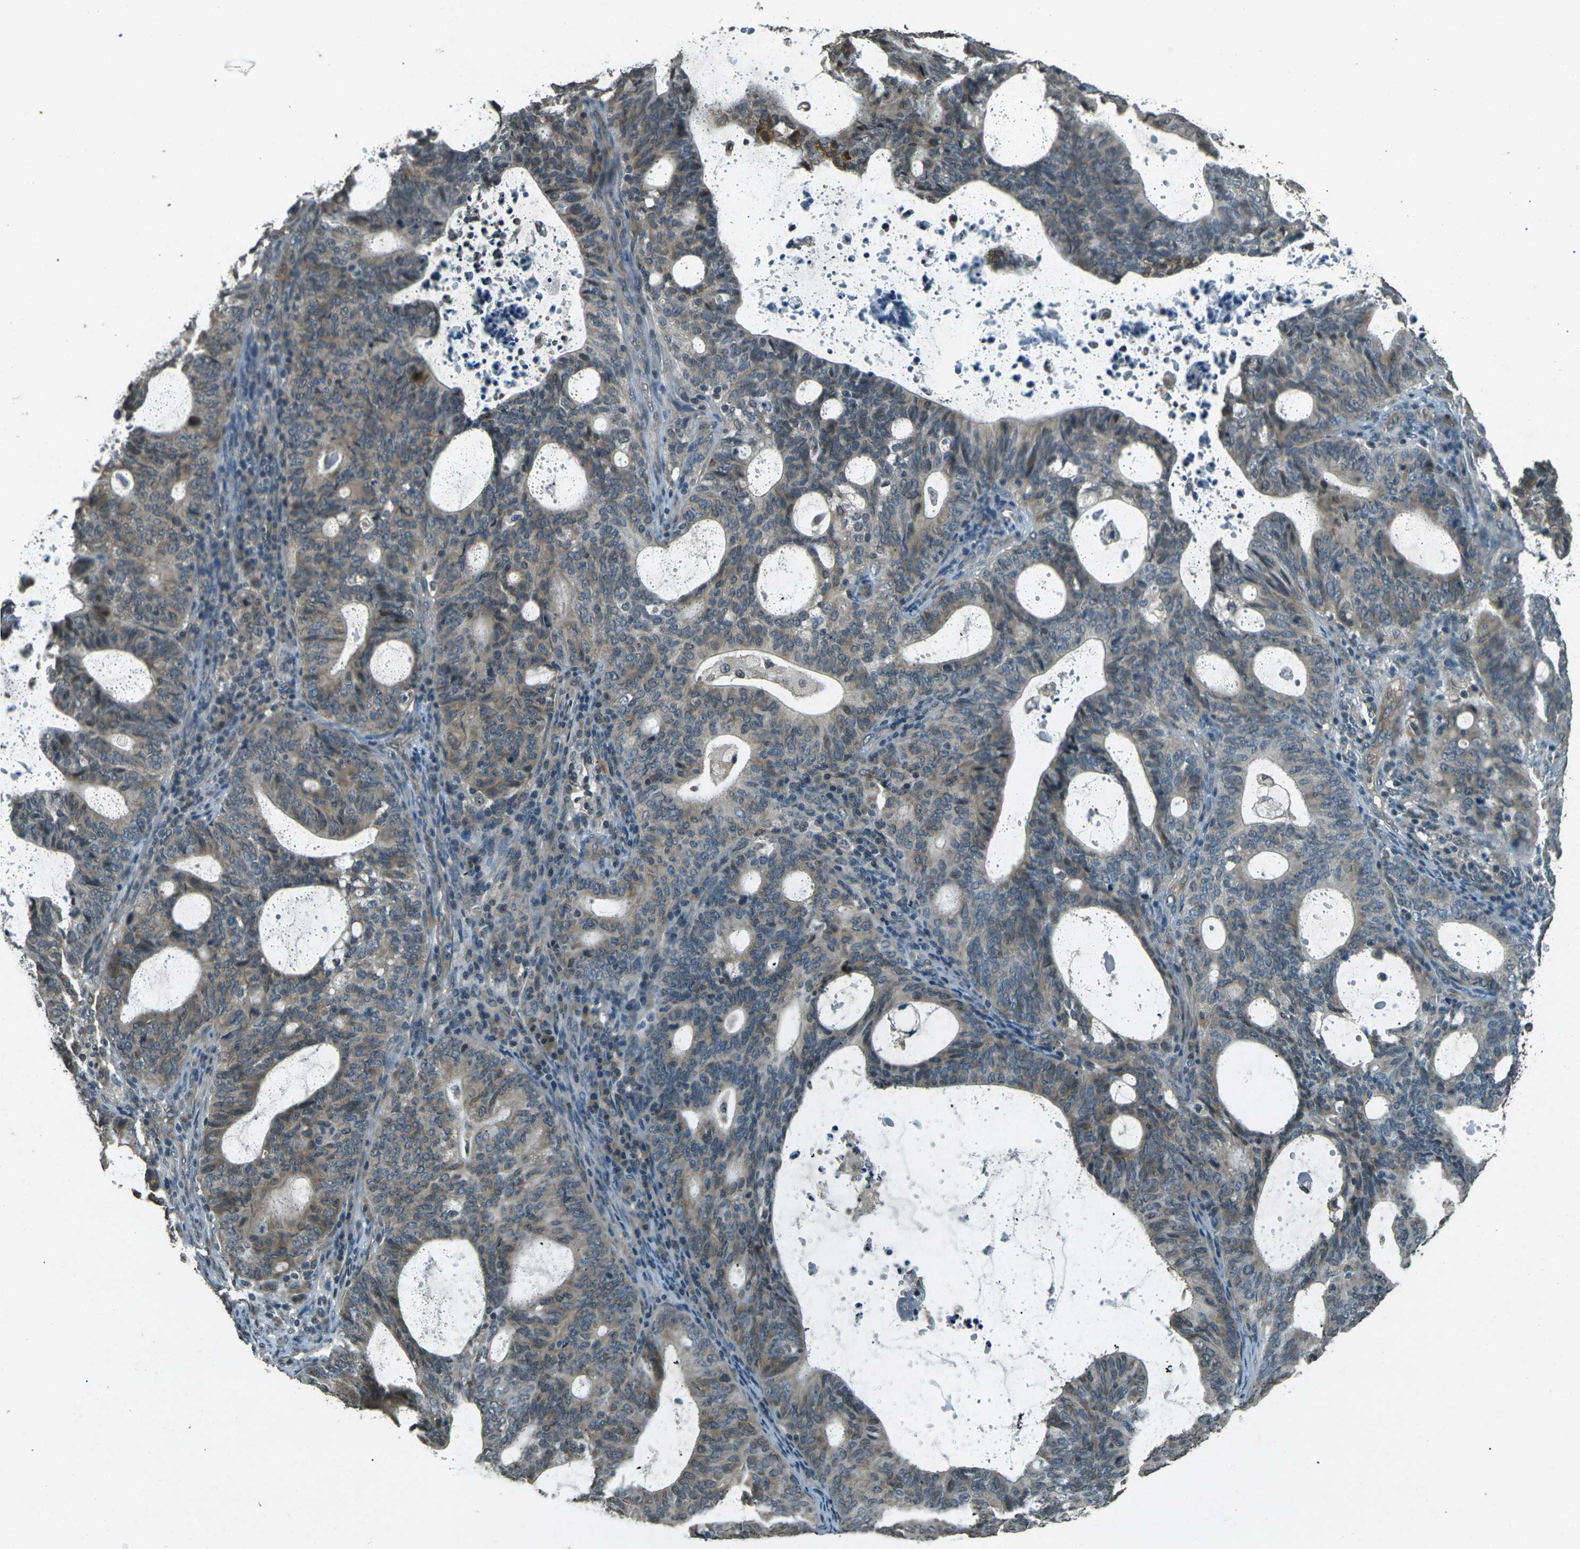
{"staining": {"intensity": "weak", "quantity": ">75%", "location": "cytoplasmic/membranous"}, "tissue": "endometrial cancer", "cell_type": "Tumor cells", "image_type": "cancer", "snomed": [{"axis": "morphology", "description": "Adenocarcinoma, NOS"}, {"axis": "topography", "description": "Uterus"}], "caption": "Tumor cells reveal weak cytoplasmic/membranous expression in approximately >75% of cells in endometrial cancer.", "gene": "PDE2A", "patient": {"sex": "female", "age": 83}}